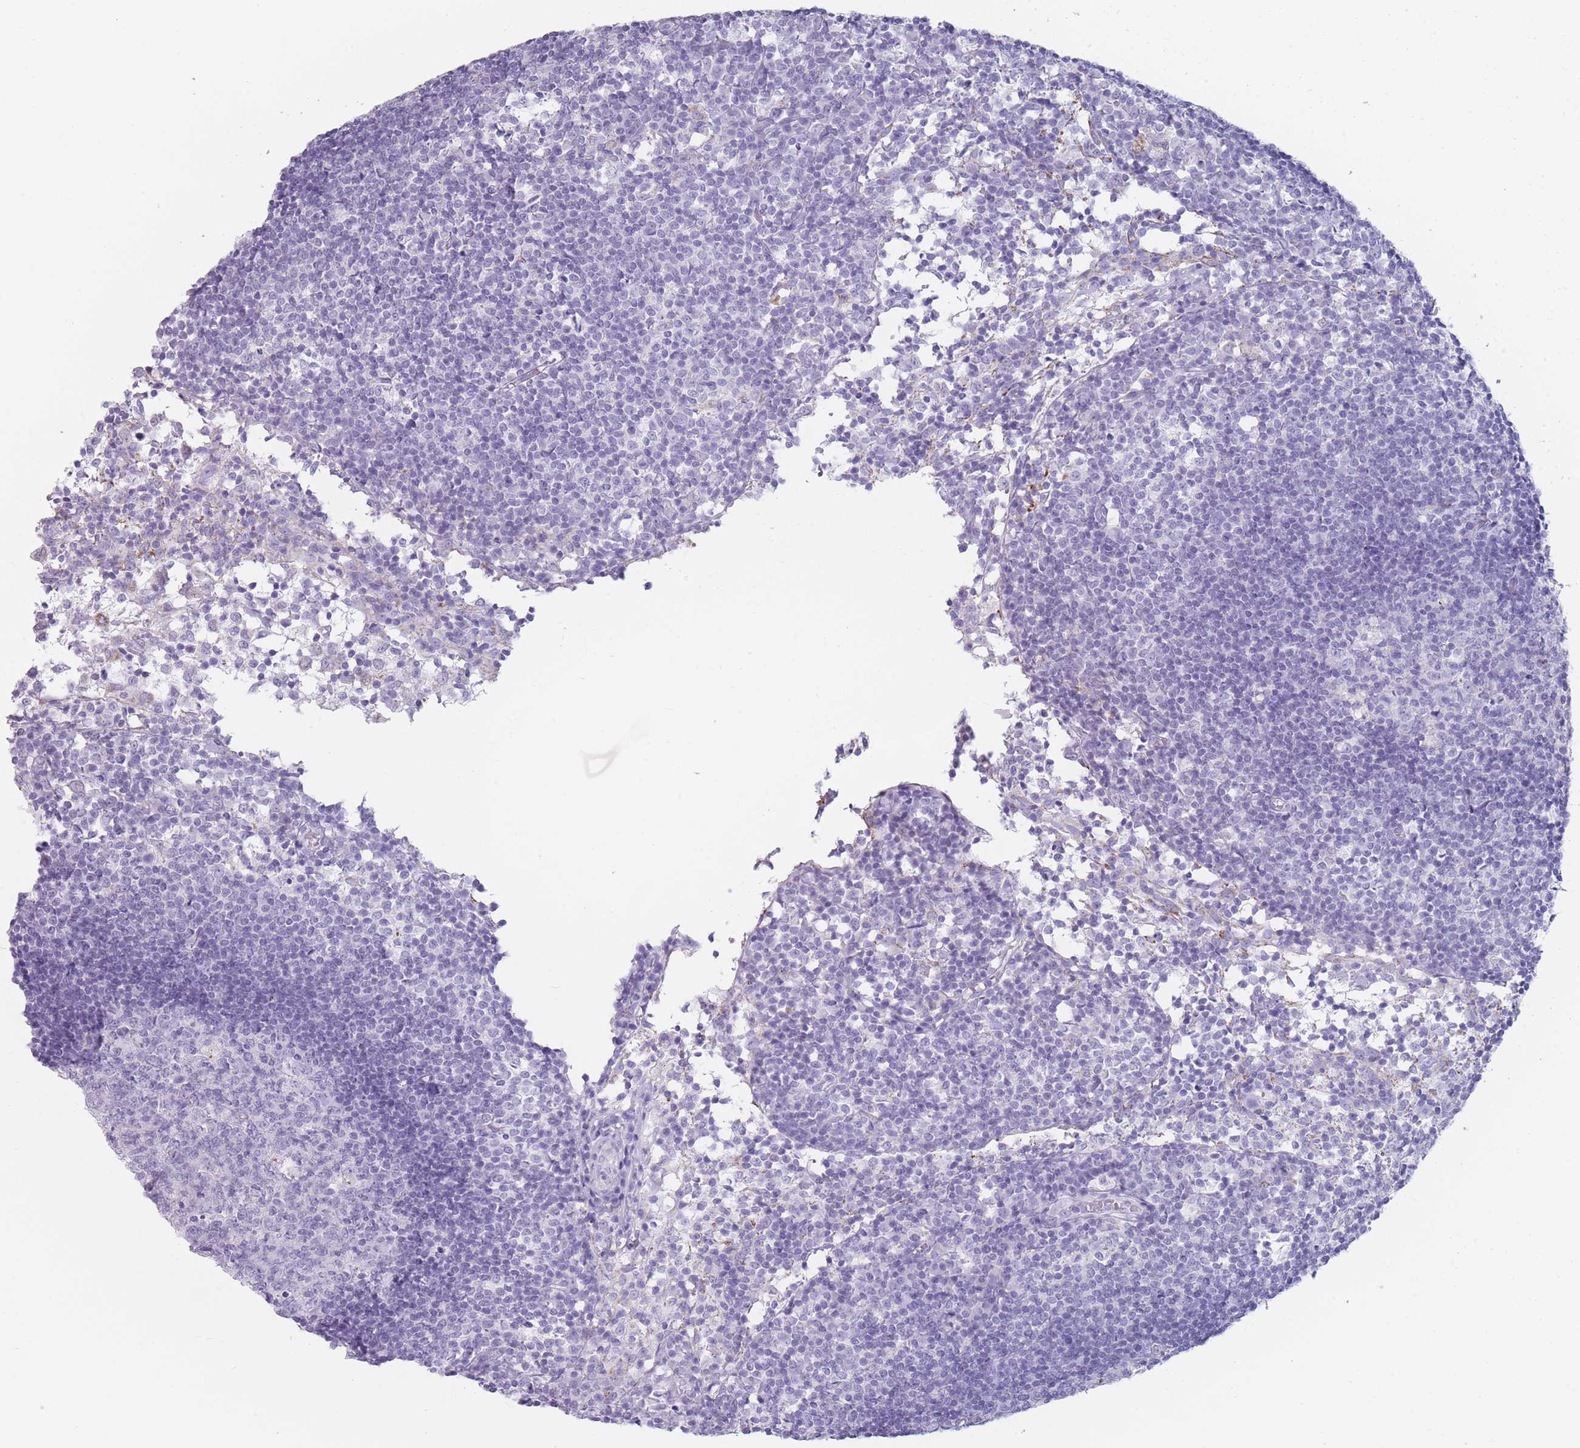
{"staining": {"intensity": "negative", "quantity": "none", "location": "none"}, "tissue": "lymph node", "cell_type": "Germinal center cells", "image_type": "normal", "snomed": [{"axis": "morphology", "description": "Normal tissue, NOS"}, {"axis": "topography", "description": "Lymph node"}], "caption": "DAB (3,3'-diaminobenzidine) immunohistochemical staining of normal lymph node displays no significant staining in germinal center cells.", "gene": "GPR12", "patient": {"sex": "female", "age": 55}}